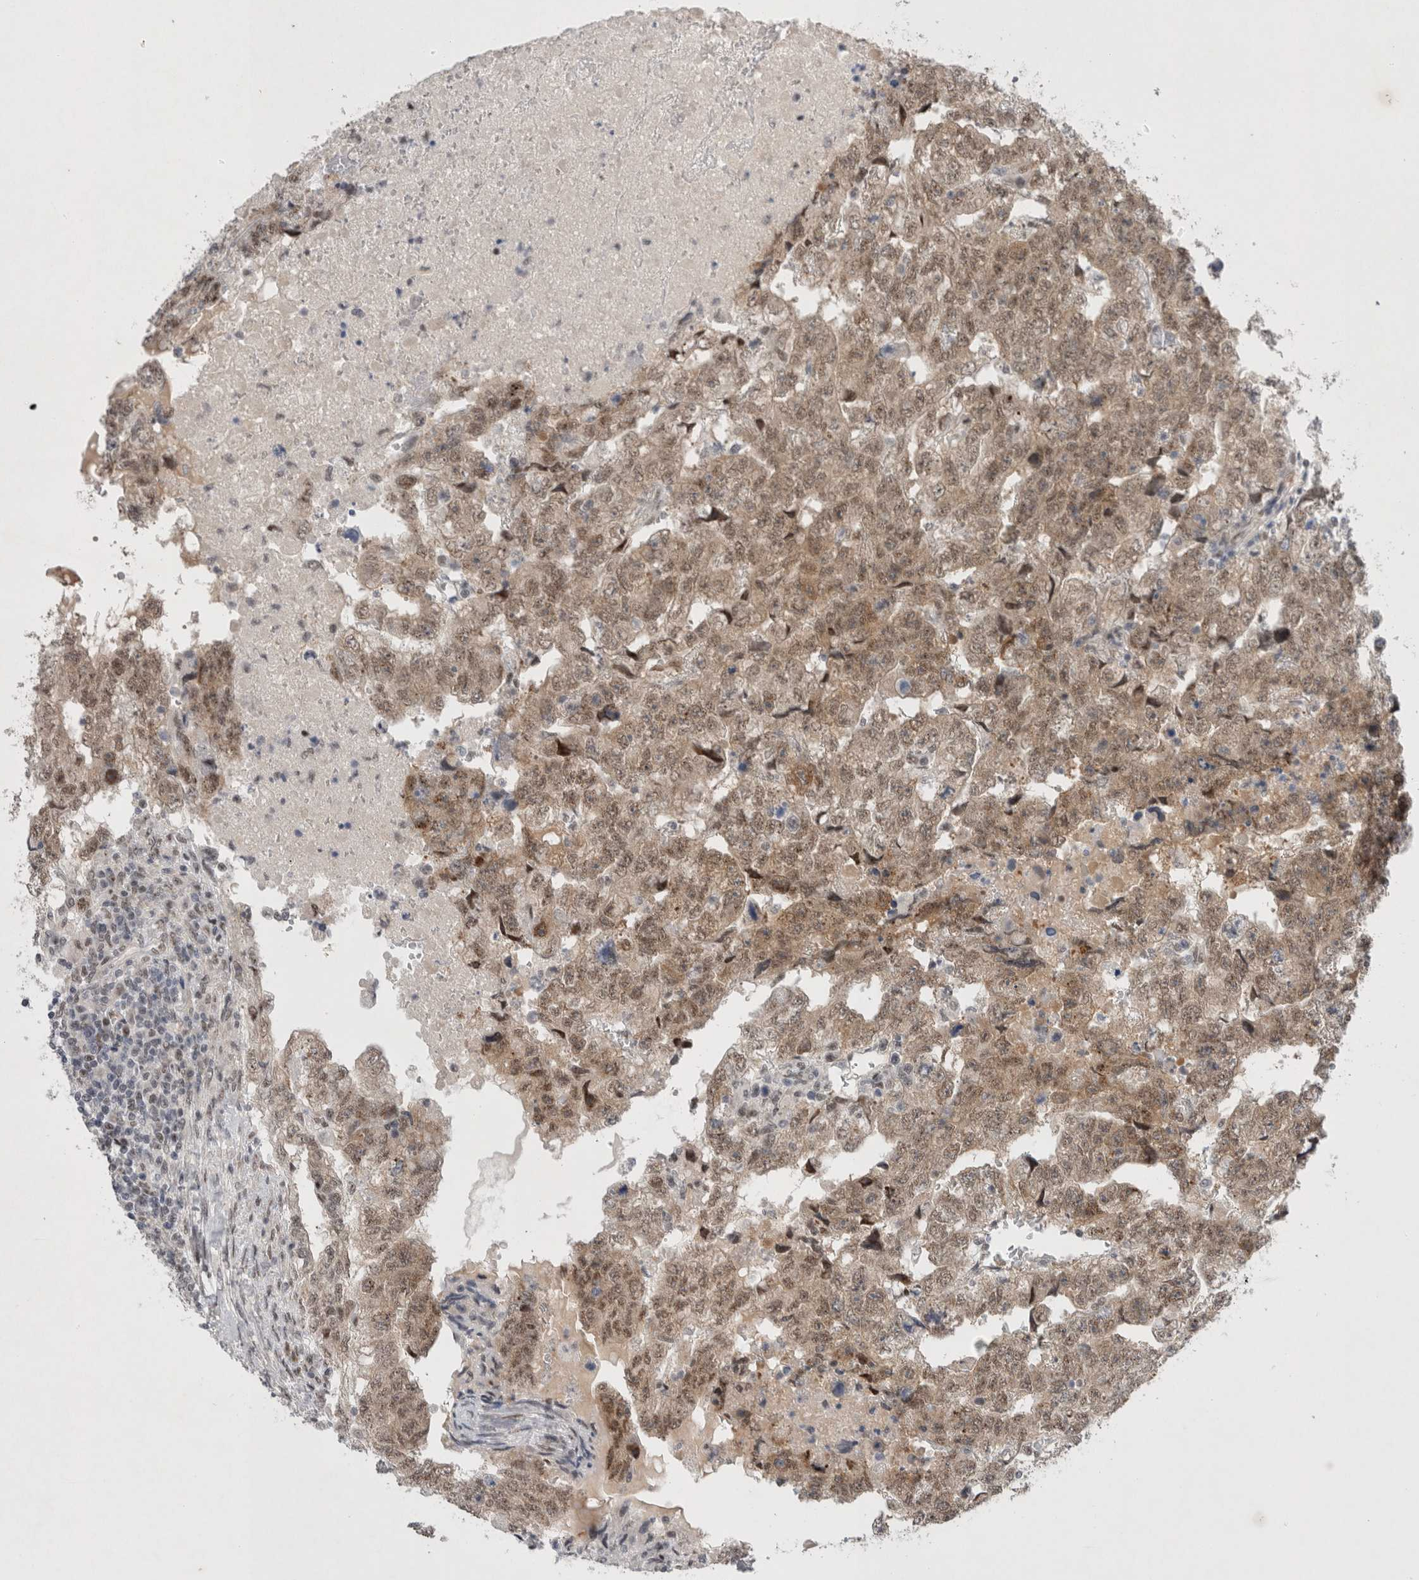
{"staining": {"intensity": "weak", "quantity": ">75%", "location": "cytoplasmic/membranous,nuclear"}, "tissue": "testis cancer", "cell_type": "Tumor cells", "image_type": "cancer", "snomed": [{"axis": "morphology", "description": "Carcinoma, Embryonal, NOS"}, {"axis": "topography", "description": "Testis"}], "caption": "IHC image of neoplastic tissue: testis cancer stained using immunohistochemistry displays low levels of weak protein expression localized specifically in the cytoplasmic/membranous and nuclear of tumor cells, appearing as a cytoplasmic/membranous and nuclear brown color.", "gene": "WIPF2", "patient": {"sex": "male", "age": 36}}